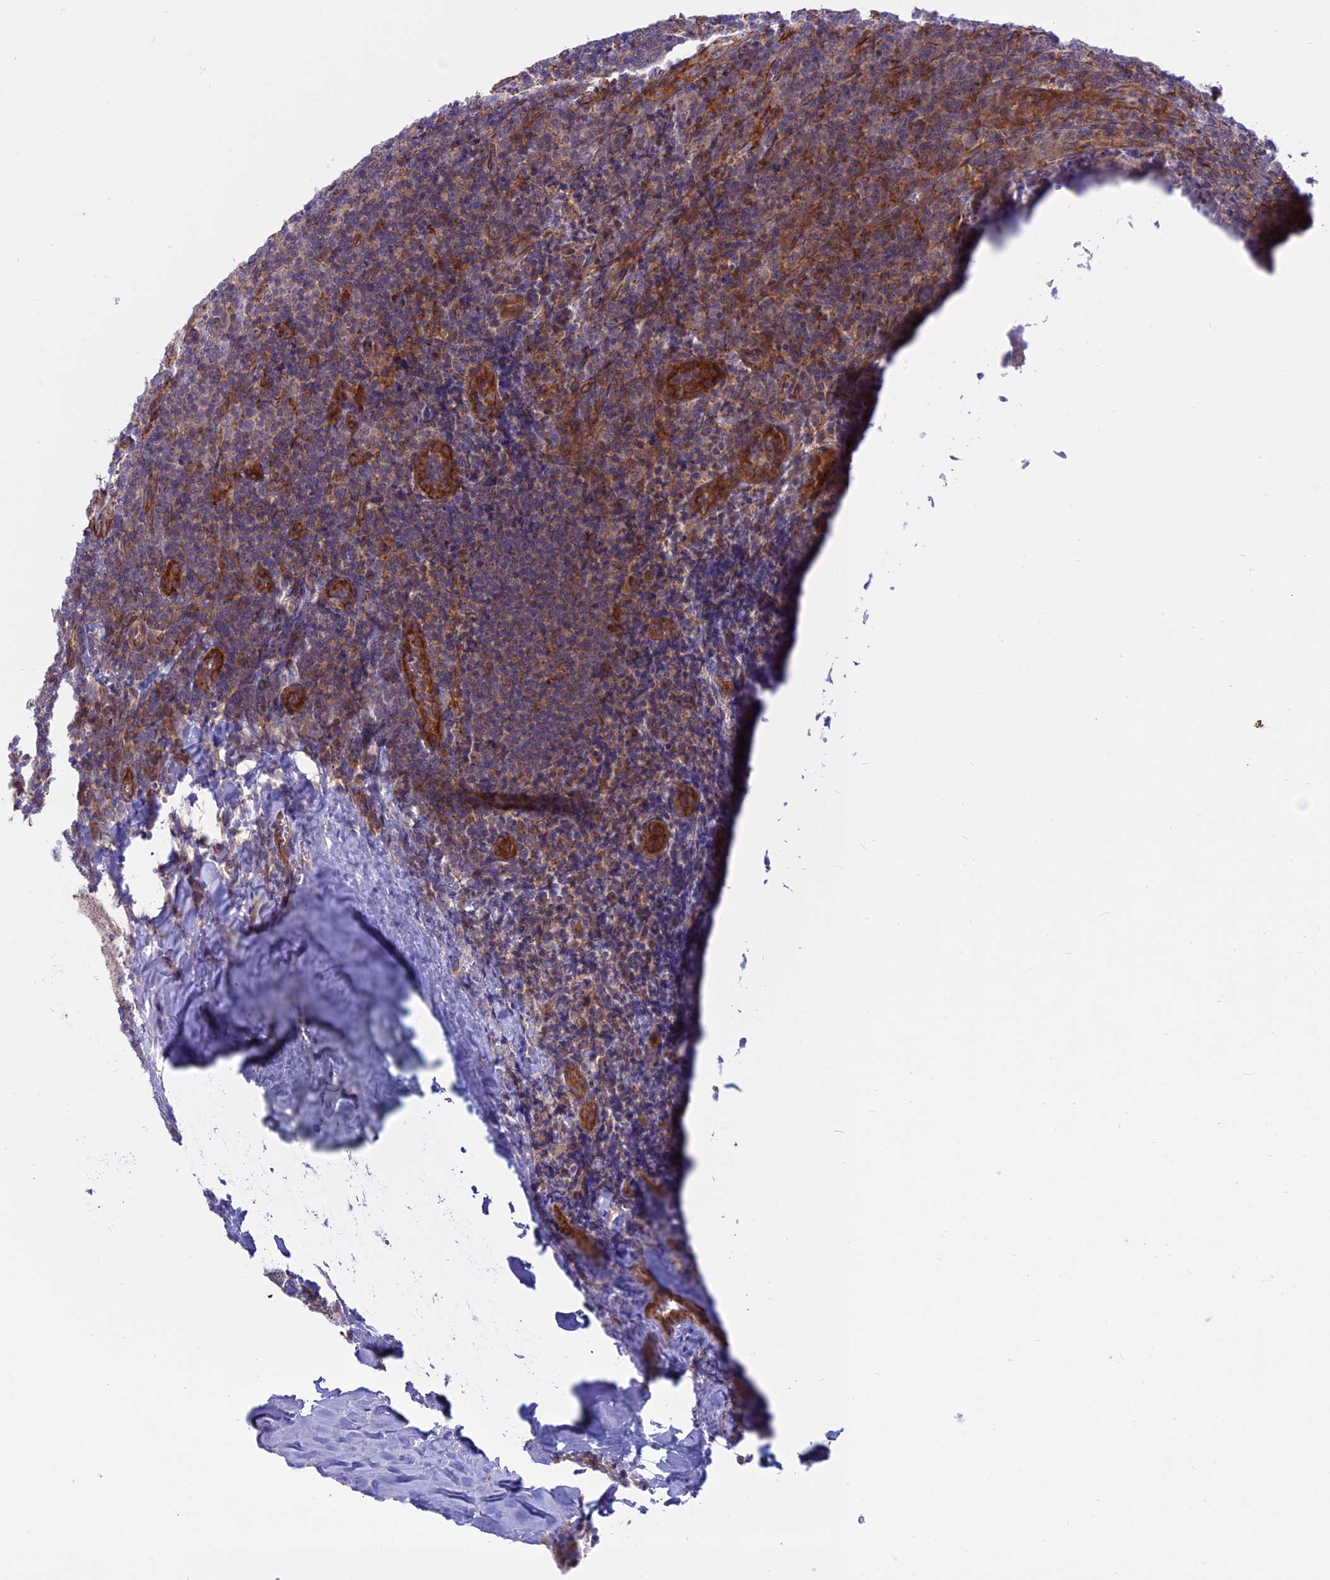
{"staining": {"intensity": "negative", "quantity": "none", "location": "none"}, "tissue": "tonsil", "cell_type": "Germinal center cells", "image_type": "normal", "snomed": [{"axis": "morphology", "description": "Normal tissue, NOS"}, {"axis": "topography", "description": "Tonsil"}], "caption": "This is an immunohistochemistry micrograph of benign human tonsil. There is no staining in germinal center cells.", "gene": "MYO5B", "patient": {"sex": "male", "age": 27}}